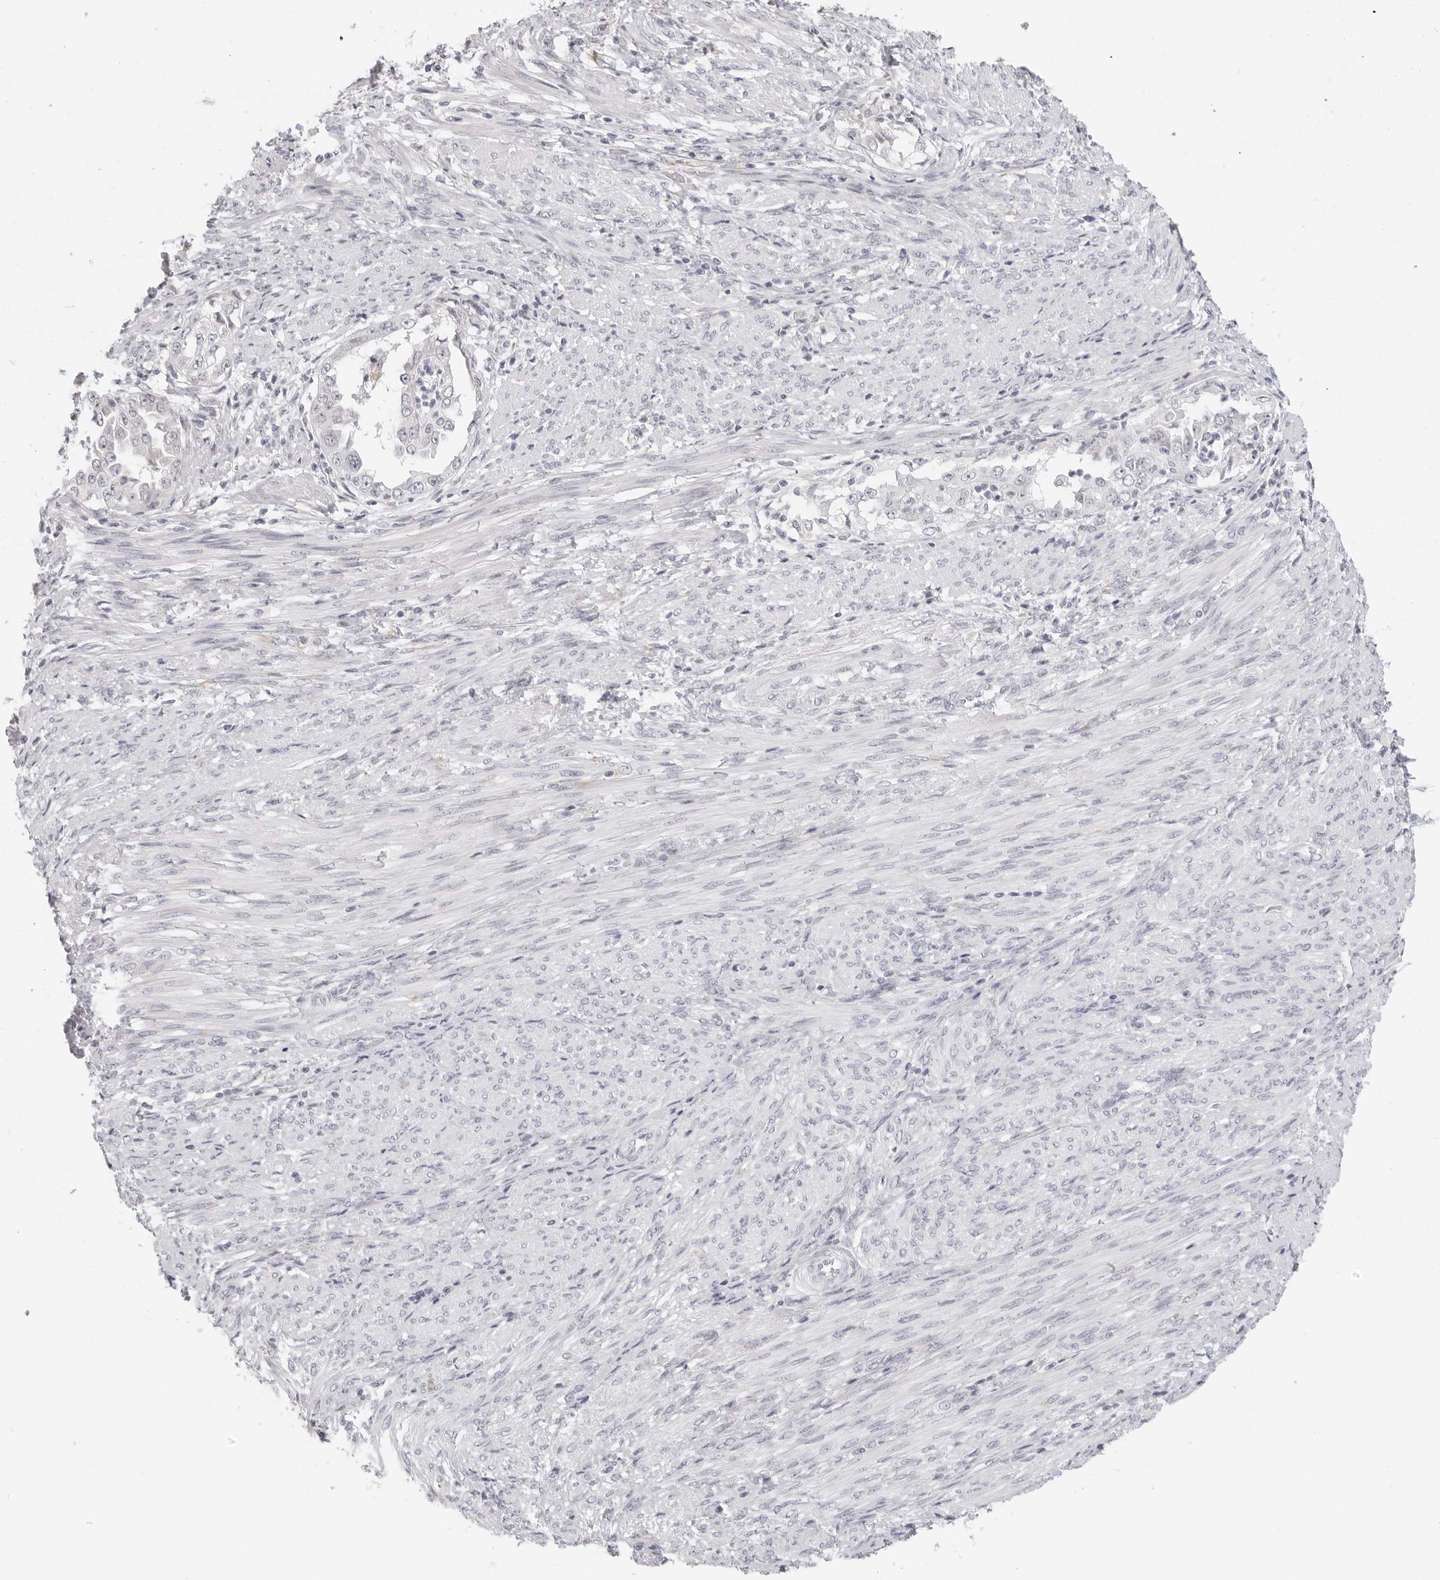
{"staining": {"intensity": "negative", "quantity": "none", "location": "none"}, "tissue": "endometrial cancer", "cell_type": "Tumor cells", "image_type": "cancer", "snomed": [{"axis": "morphology", "description": "Adenocarcinoma, NOS"}, {"axis": "topography", "description": "Endometrium"}], "caption": "Tumor cells are negative for protein expression in human adenocarcinoma (endometrial). (DAB immunohistochemistry visualized using brightfield microscopy, high magnification).", "gene": "EDN2", "patient": {"sex": "female", "age": 85}}